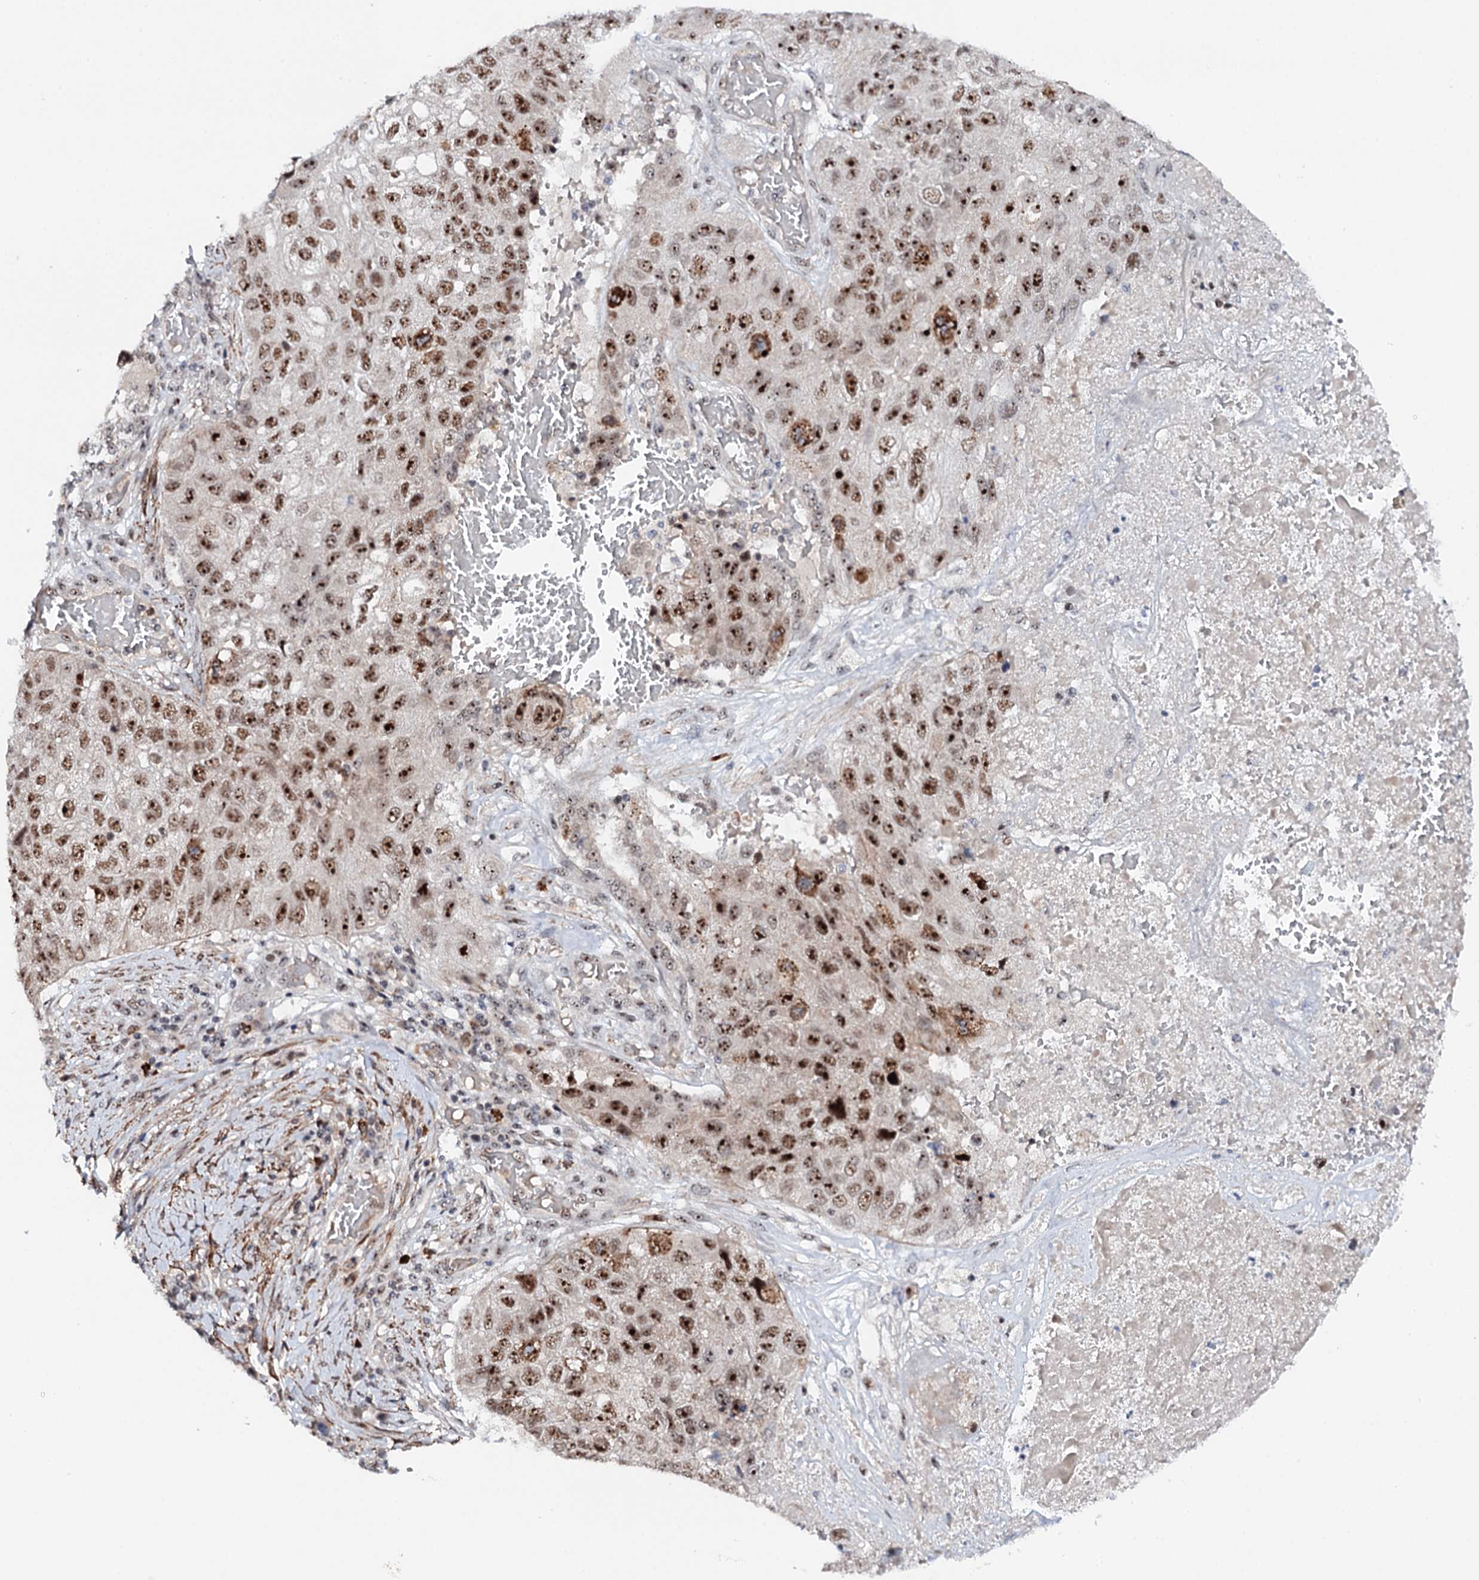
{"staining": {"intensity": "strong", "quantity": ">75%", "location": "nuclear"}, "tissue": "lung cancer", "cell_type": "Tumor cells", "image_type": "cancer", "snomed": [{"axis": "morphology", "description": "Squamous cell carcinoma, NOS"}, {"axis": "topography", "description": "Lung"}], "caption": "Immunohistochemistry (IHC) histopathology image of neoplastic tissue: human squamous cell carcinoma (lung) stained using immunohistochemistry shows high levels of strong protein expression localized specifically in the nuclear of tumor cells, appearing as a nuclear brown color.", "gene": "BUD13", "patient": {"sex": "male", "age": 61}}